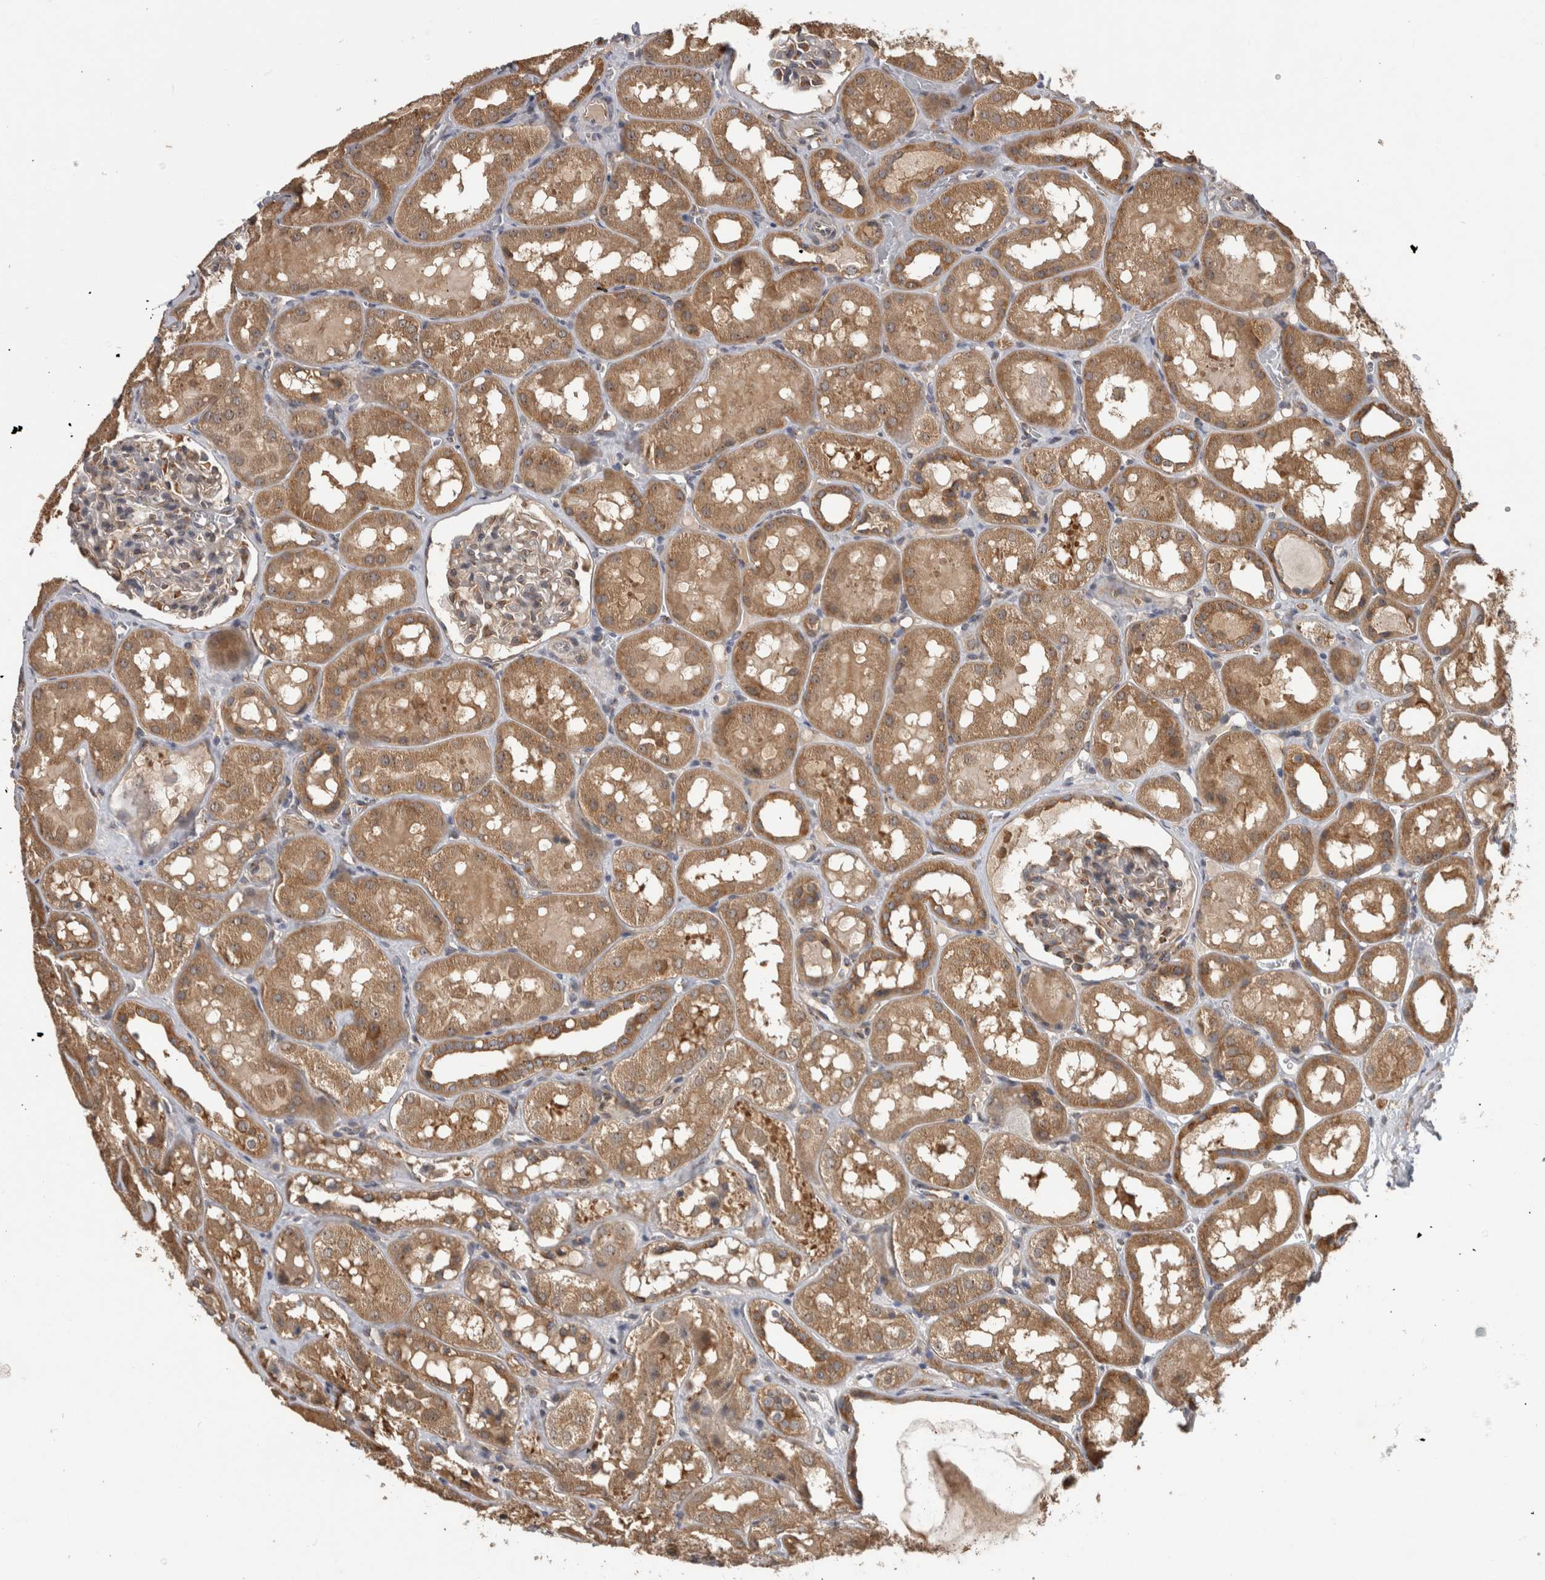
{"staining": {"intensity": "moderate", "quantity": "<25%", "location": "cytoplasmic/membranous"}, "tissue": "kidney", "cell_type": "Cells in glomeruli", "image_type": "normal", "snomed": [{"axis": "morphology", "description": "Normal tissue, NOS"}, {"axis": "topography", "description": "Kidney"}, {"axis": "topography", "description": "Urinary bladder"}], "caption": "Protein analysis of unremarkable kidney demonstrates moderate cytoplasmic/membranous staining in approximately <25% of cells in glomeruli.", "gene": "ATXN2", "patient": {"sex": "male", "age": 16}}